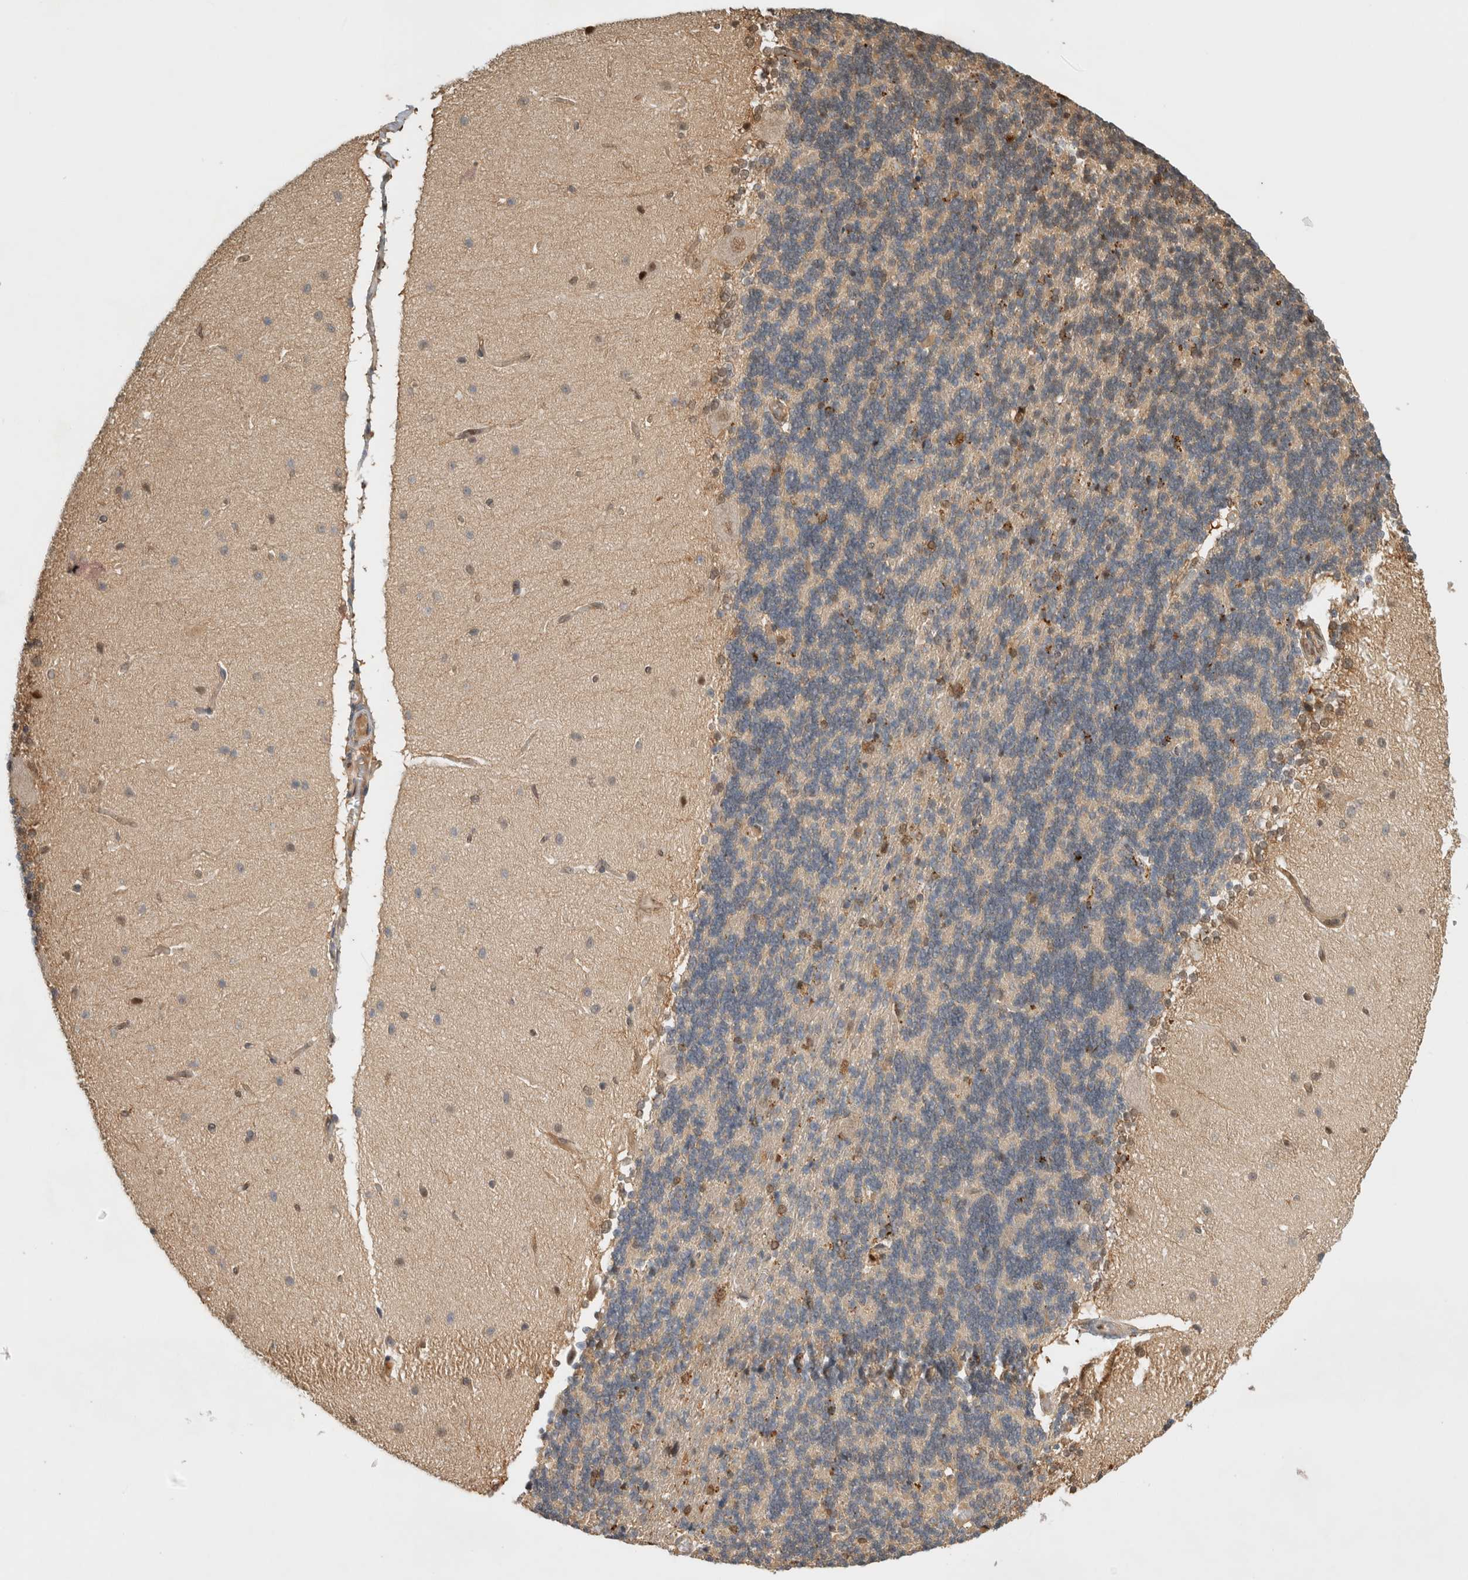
{"staining": {"intensity": "moderate", "quantity": "<25%", "location": "cytoplasmic/membranous,nuclear"}, "tissue": "cerebellum", "cell_type": "Cells in granular layer", "image_type": "normal", "snomed": [{"axis": "morphology", "description": "Normal tissue, NOS"}, {"axis": "topography", "description": "Cerebellum"}], "caption": "A high-resolution image shows immunohistochemistry (IHC) staining of unremarkable cerebellum, which displays moderate cytoplasmic/membranous,nuclear staining in about <25% of cells in granular layer. (DAB (3,3'-diaminobenzidine) IHC with brightfield microscopy, high magnification).", "gene": "OTUD6B", "patient": {"sex": "female", "age": 54}}